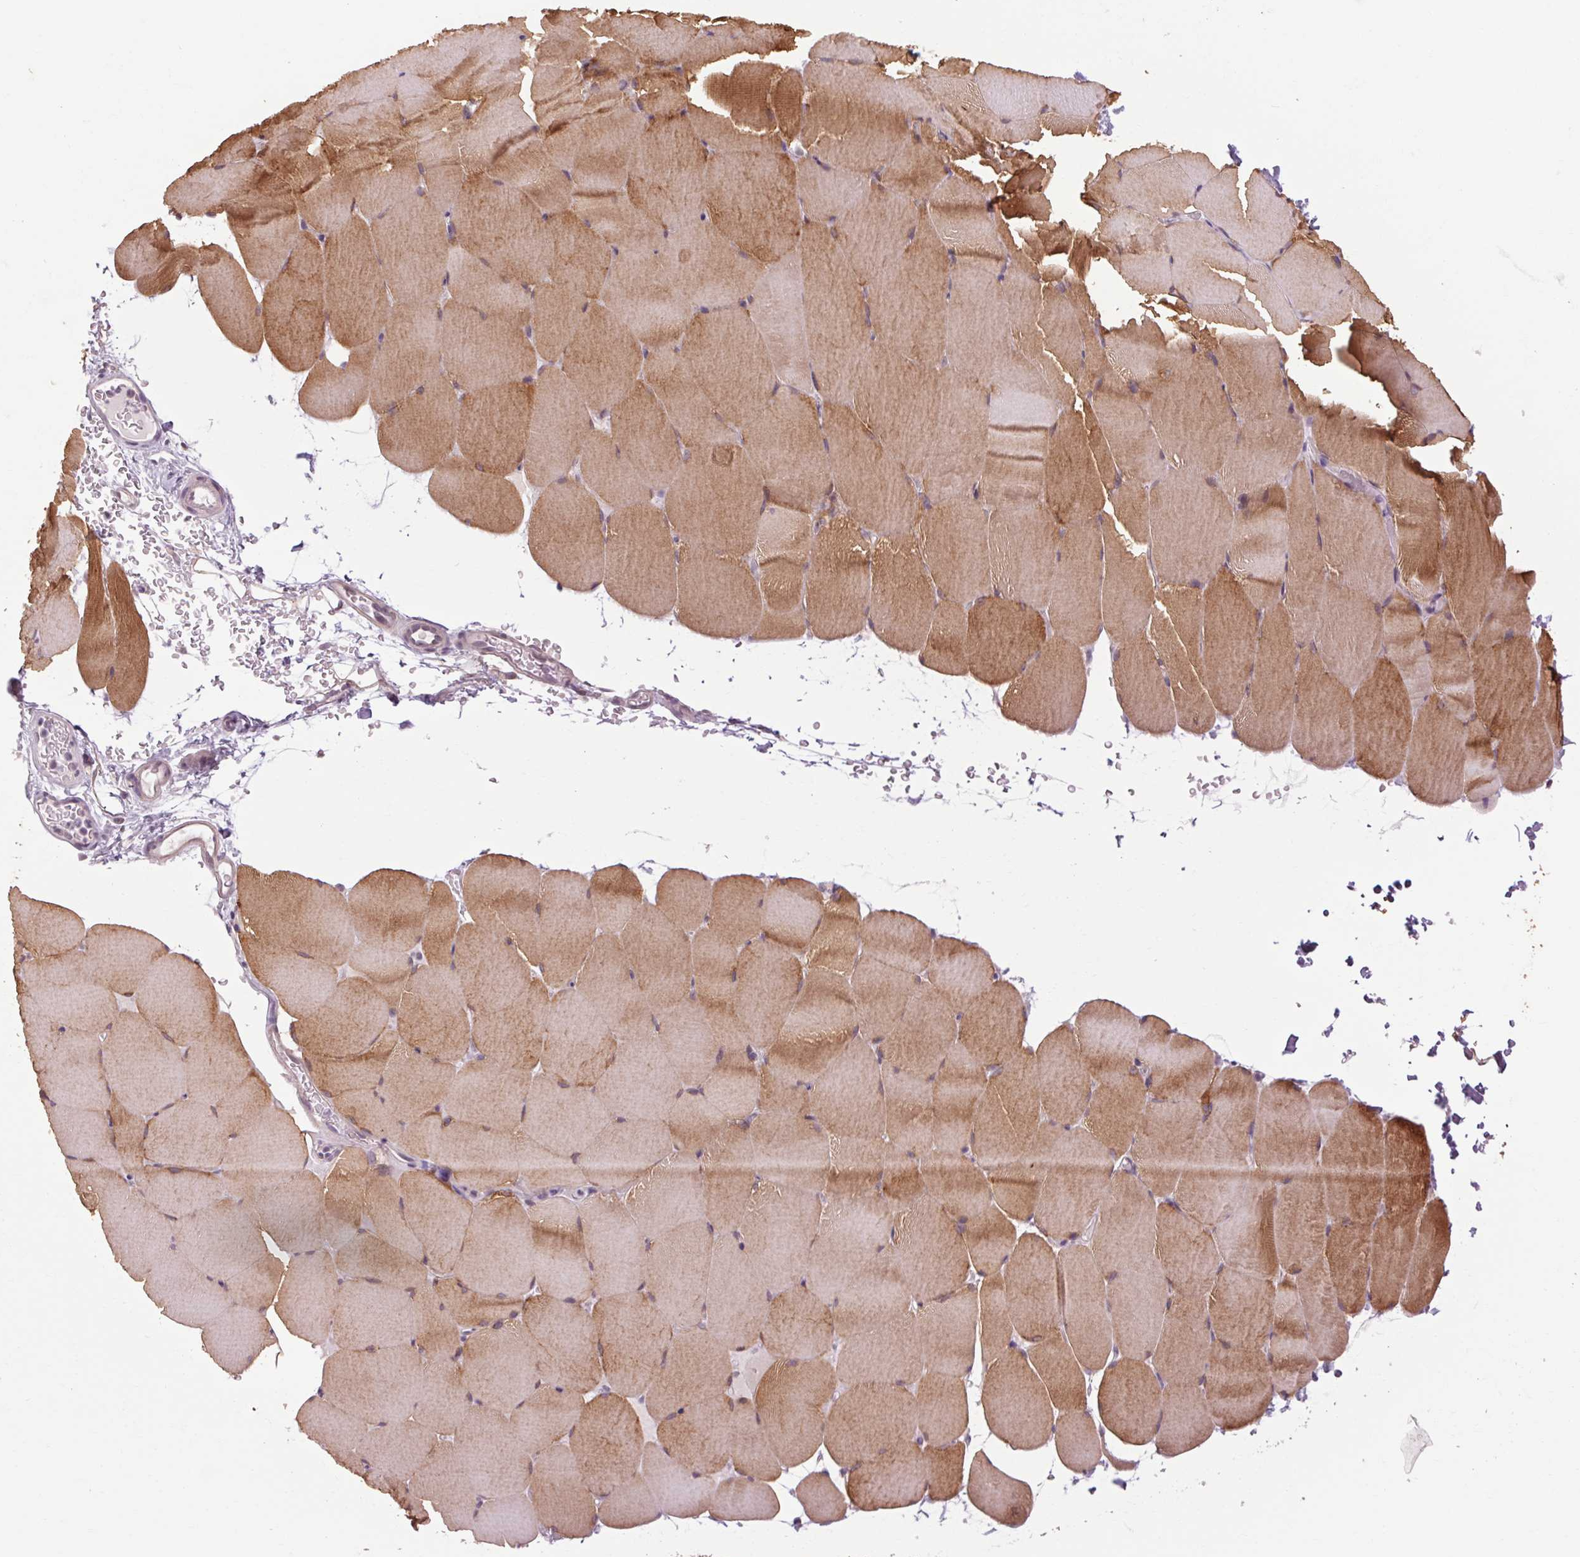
{"staining": {"intensity": "strong", "quantity": "25%-75%", "location": "cytoplasmic/membranous"}, "tissue": "skeletal muscle", "cell_type": "Myocytes", "image_type": "normal", "snomed": [{"axis": "morphology", "description": "Normal tissue, NOS"}, {"axis": "topography", "description": "Skeletal muscle"}], "caption": "DAB (3,3'-diaminobenzidine) immunohistochemical staining of benign skeletal muscle demonstrates strong cytoplasmic/membranous protein staining in about 25%-75% of myocytes. Immunohistochemistry (ihc) stains the protein in brown and the nuclei are stained blue.", "gene": "KLHL40", "patient": {"sex": "female", "age": 37}}